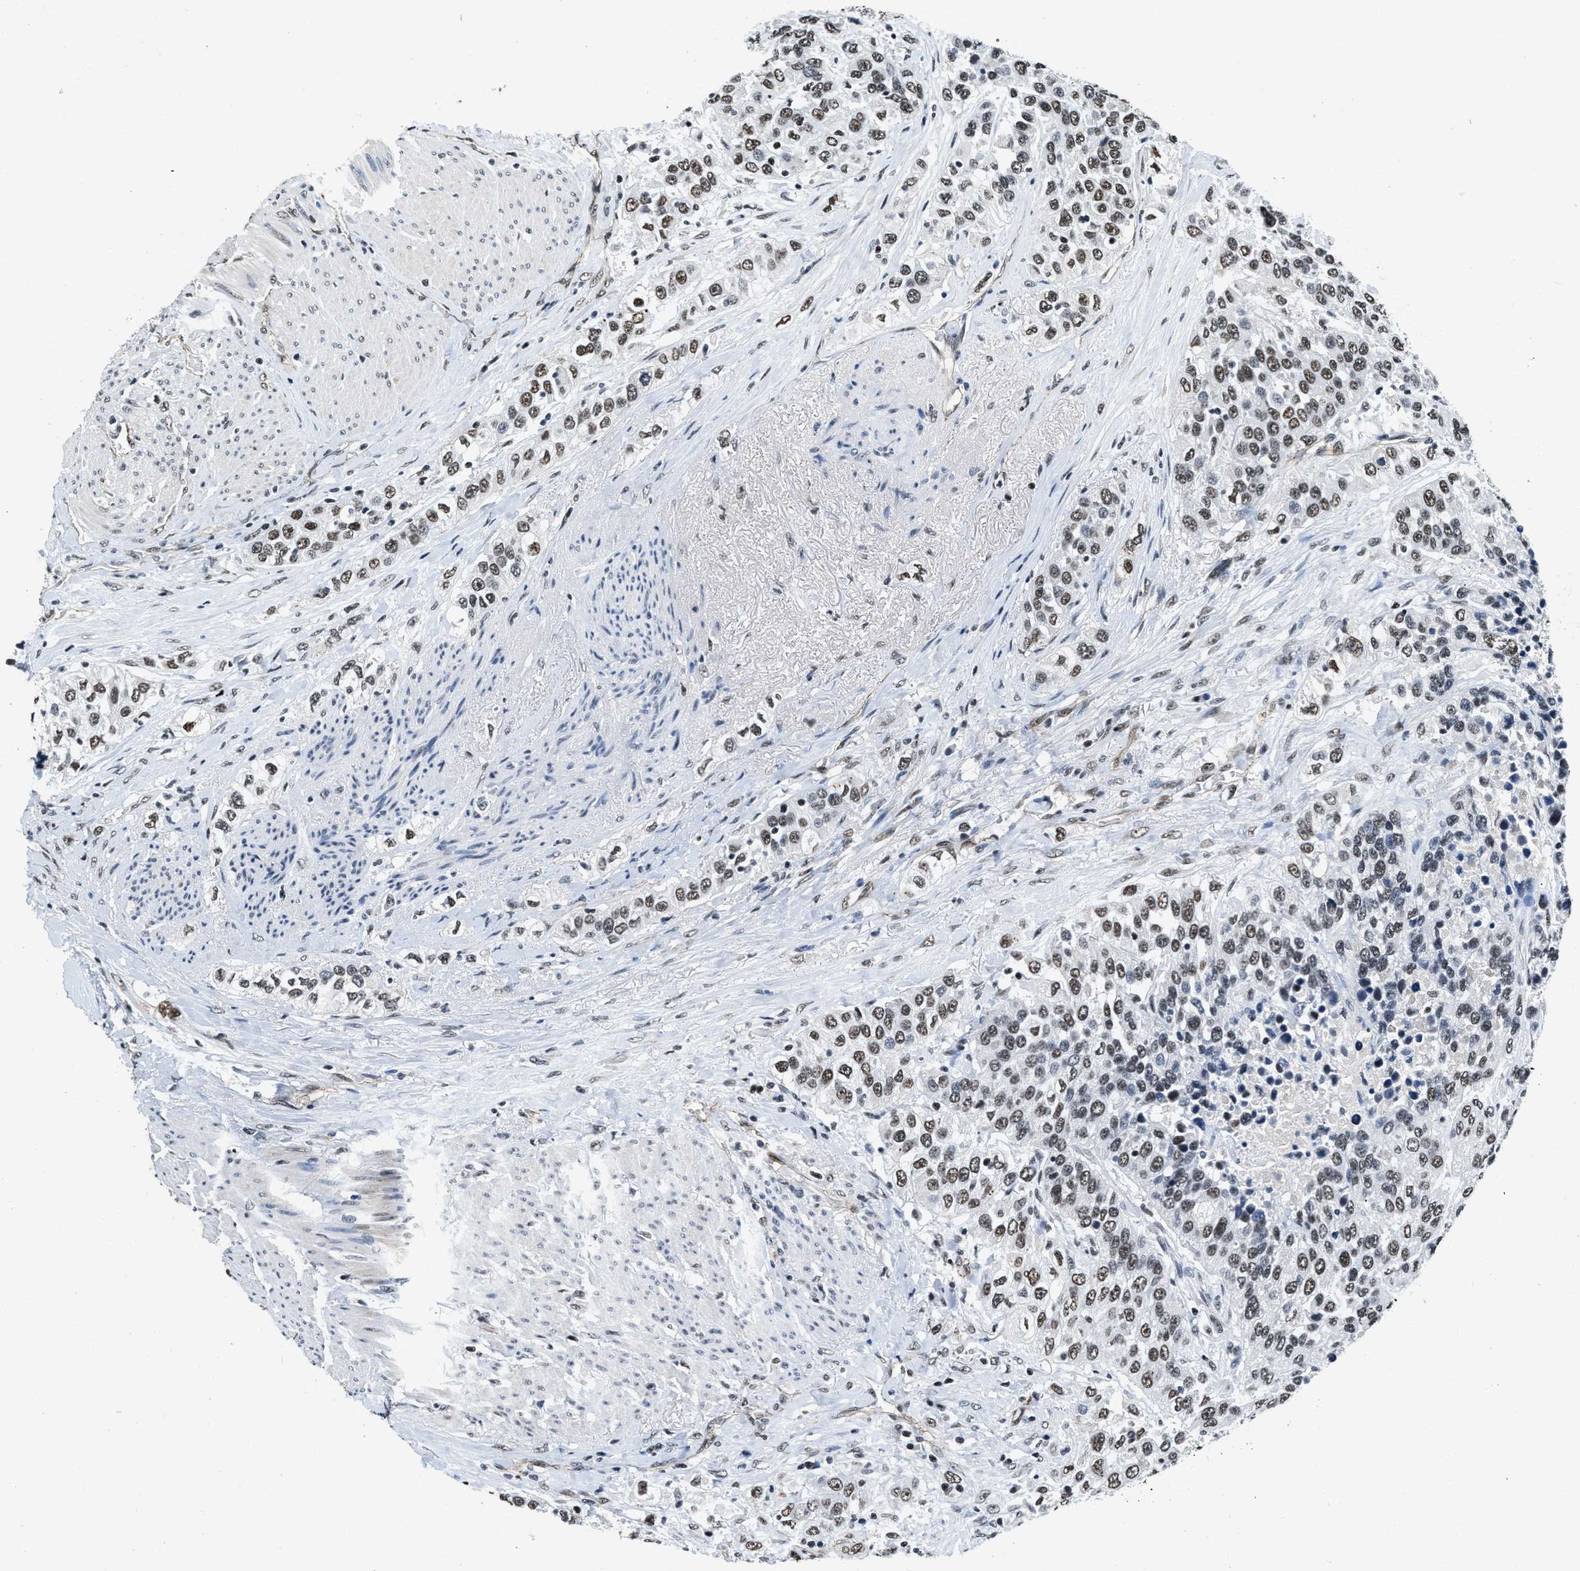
{"staining": {"intensity": "moderate", "quantity": ">75%", "location": "nuclear"}, "tissue": "urothelial cancer", "cell_type": "Tumor cells", "image_type": "cancer", "snomed": [{"axis": "morphology", "description": "Urothelial carcinoma, High grade"}, {"axis": "topography", "description": "Urinary bladder"}], "caption": "Tumor cells reveal medium levels of moderate nuclear positivity in about >75% of cells in urothelial carcinoma (high-grade). The protein is stained brown, and the nuclei are stained in blue (DAB (3,3'-diaminobenzidine) IHC with brightfield microscopy, high magnification).", "gene": "CCNE1", "patient": {"sex": "female", "age": 80}}